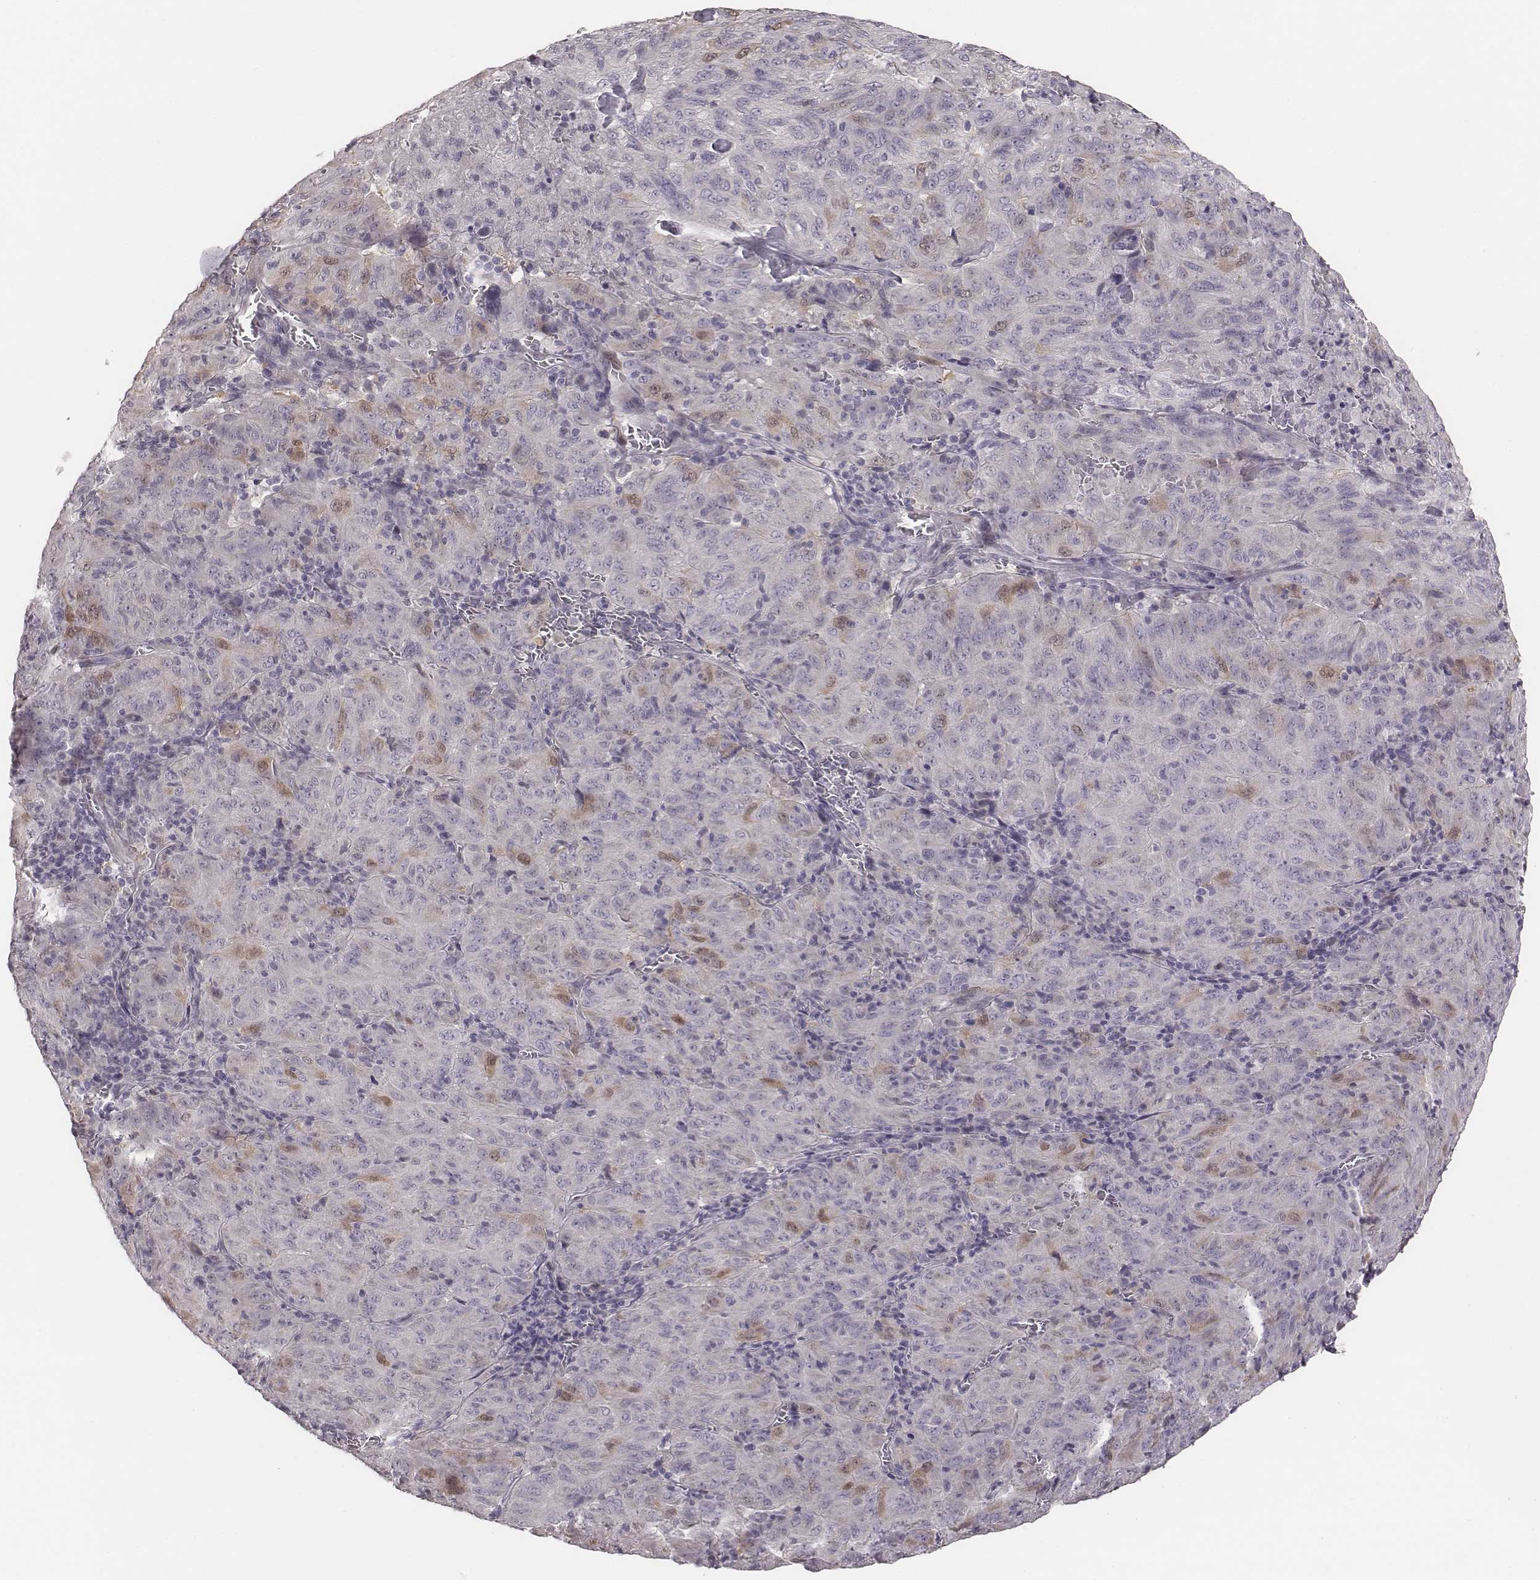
{"staining": {"intensity": "negative", "quantity": "none", "location": "none"}, "tissue": "pancreatic cancer", "cell_type": "Tumor cells", "image_type": "cancer", "snomed": [{"axis": "morphology", "description": "Adenocarcinoma, NOS"}, {"axis": "topography", "description": "Pancreas"}], "caption": "Adenocarcinoma (pancreatic) was stained to show a protein in brown. There is no significant positivity in tumor cells. Nuclei are stained in blue.", "gene": "PBK", "patient": {"sex": "male", "age": 63}}